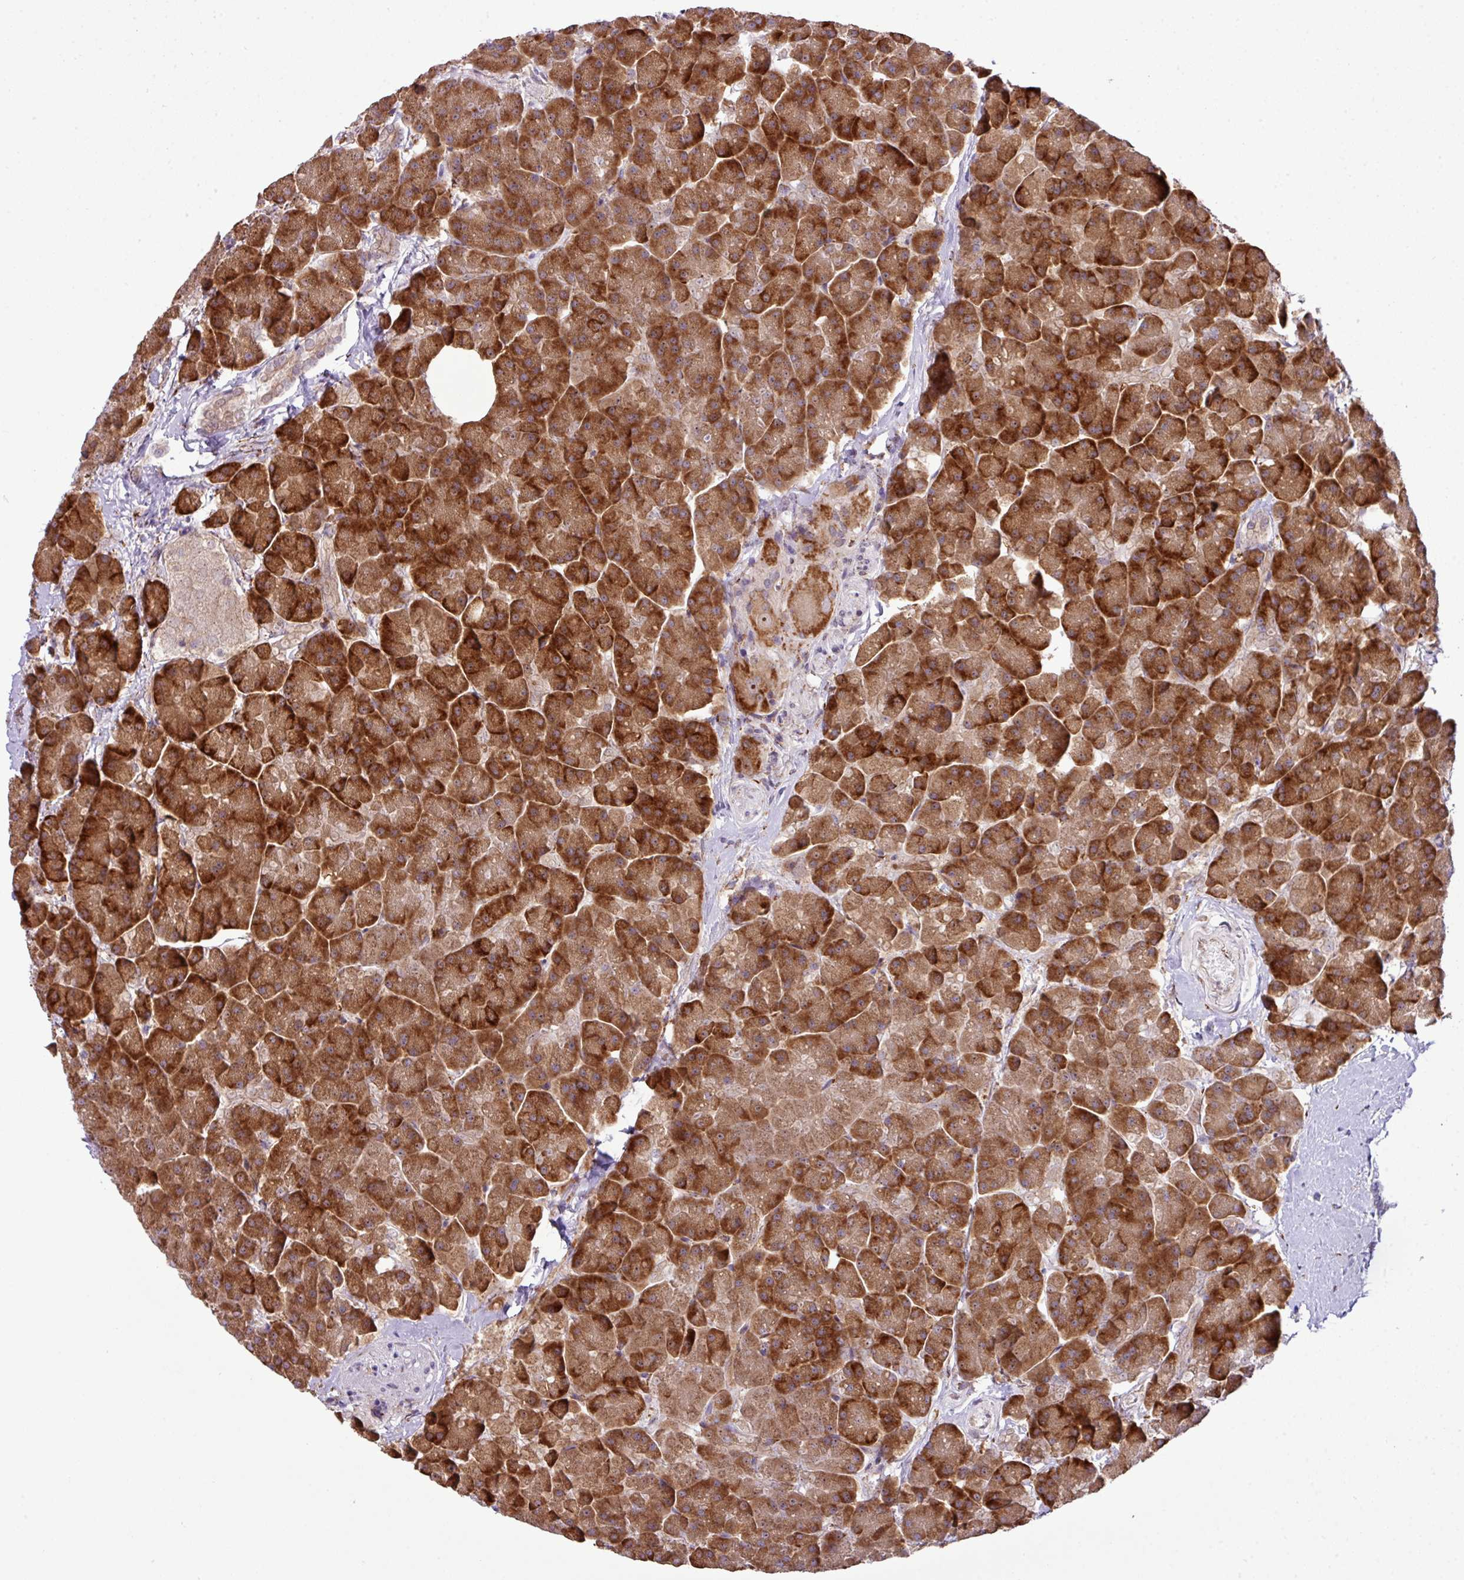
{"staining": {"intensity": "strong", "quantity": ">75%", "location": "cytoplasmic/membranous"}, "tissue": "pancreas", "cell_type": "Exocrine glandular cells", "image_type": "normal", "snomed": [{"axis": "morphology", "description": "Normal tissue, NOS"}, {"axis": "topography", "description": "Pancreas"}, {"axis": "topography", "description": "Peripheral nerve tissue"}], "caption": "Protein analysis of unremarkable pancreas exhibits strong cytoplasmic/membranous staining in about >75% of exocrine glandular cells. (brown staining indicates protein expression, while blue staining denotes nuclei).", "gene": "CFAP97", "patient": {"sex": "male", "age": 54}}